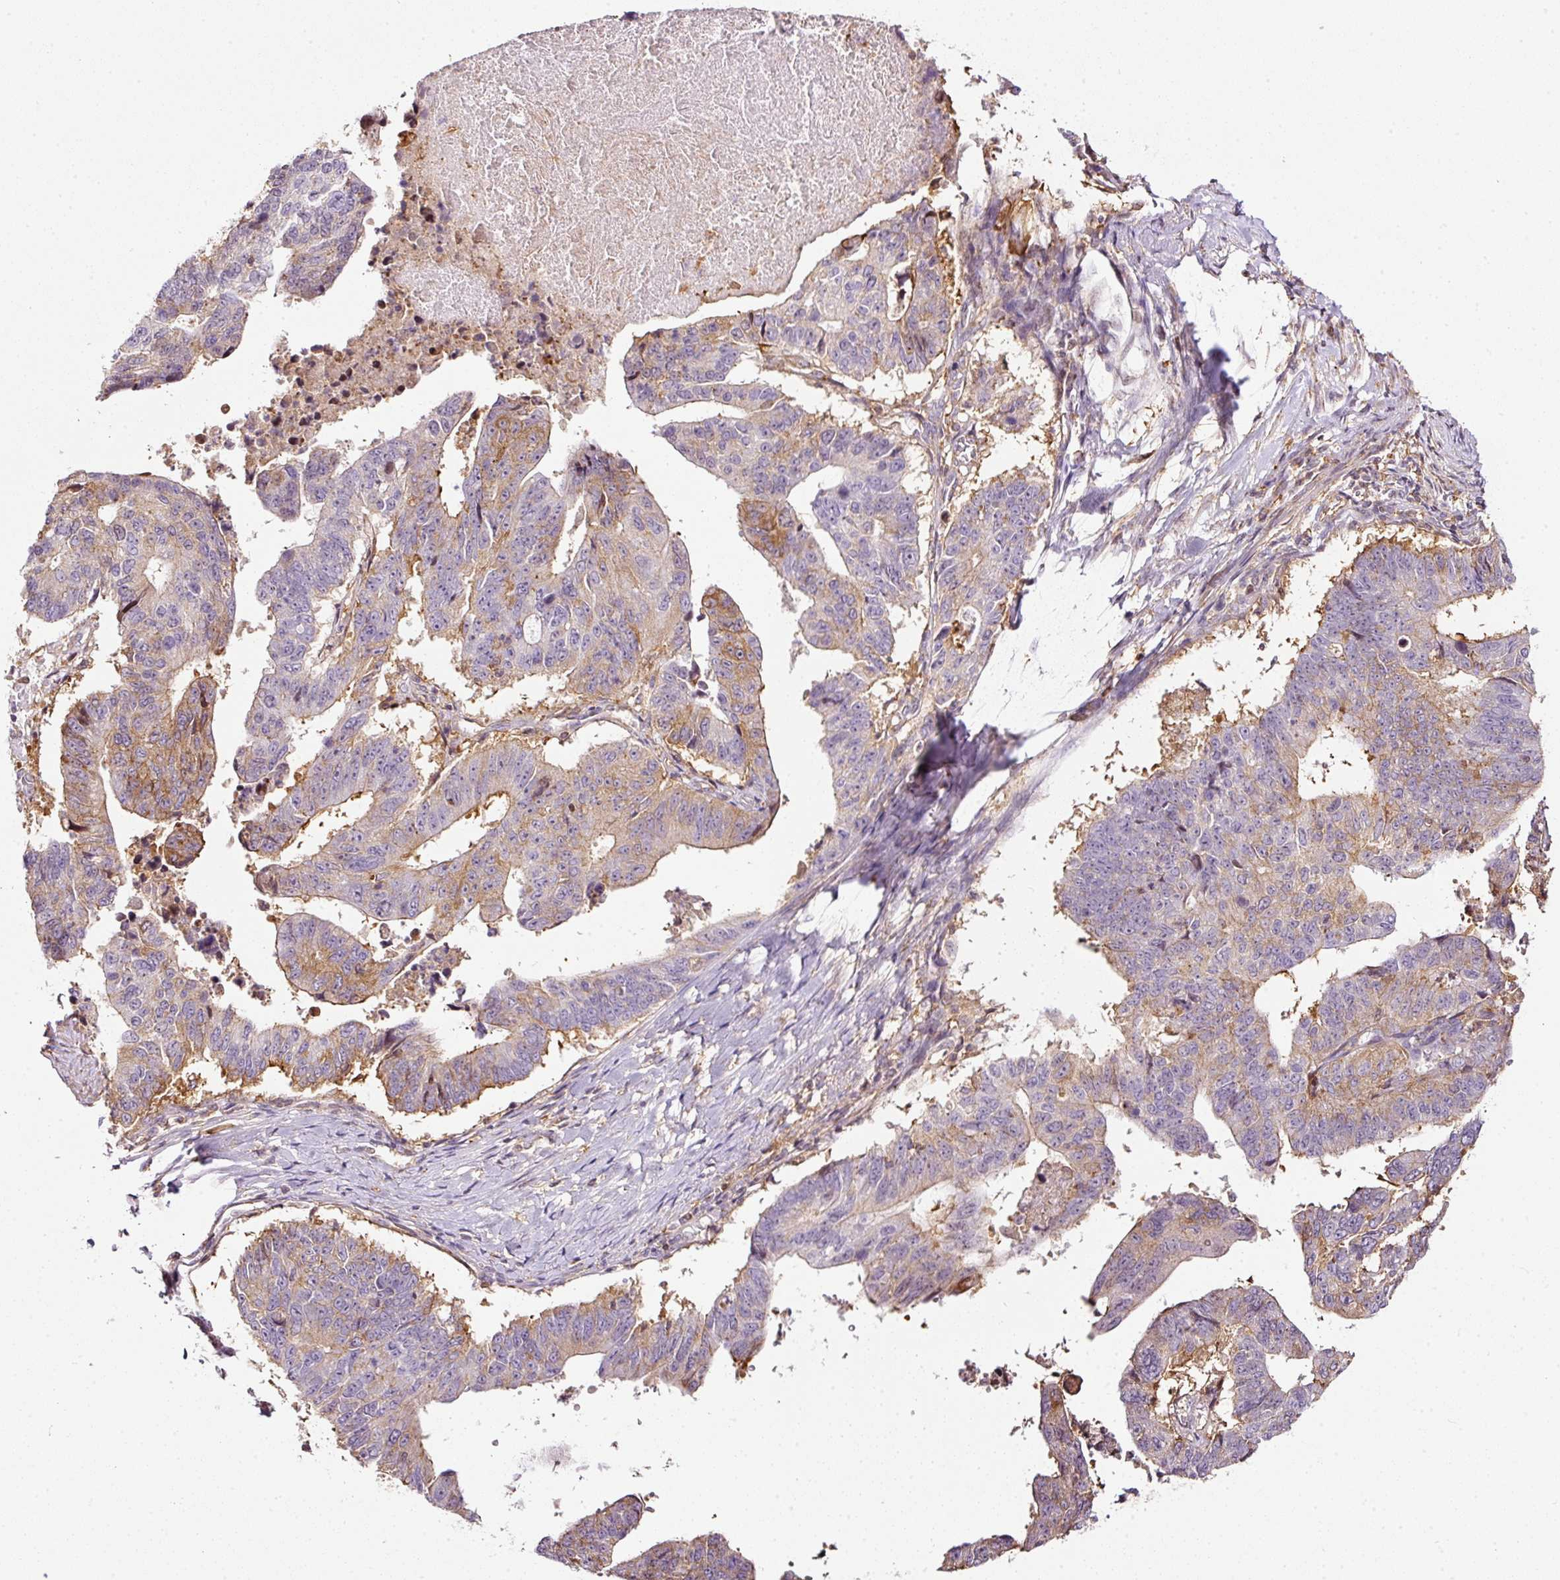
{"staining": {"intensity": "moderate", "quantity": "25%-75%", "location": "cytoplasmic/membranous"}, "tissue": "stomach cancer", "cell_type": "Tumor cells", "image_type": "cancer", "snomed": [{"axis": "morphology", "description": "Adenocarcinoma, NOS"}, {"axis": "topography", "description": "Stomach"}], "caption": "Adenocarcinoma (stomach) stained with a brown dye demonstrates moderate cytoplasmic/membranous positive positivity in approximately 25%-75% of tumor cells.", "gene": "SCNM1", "patient": {"sex": "male", "age": 59}}